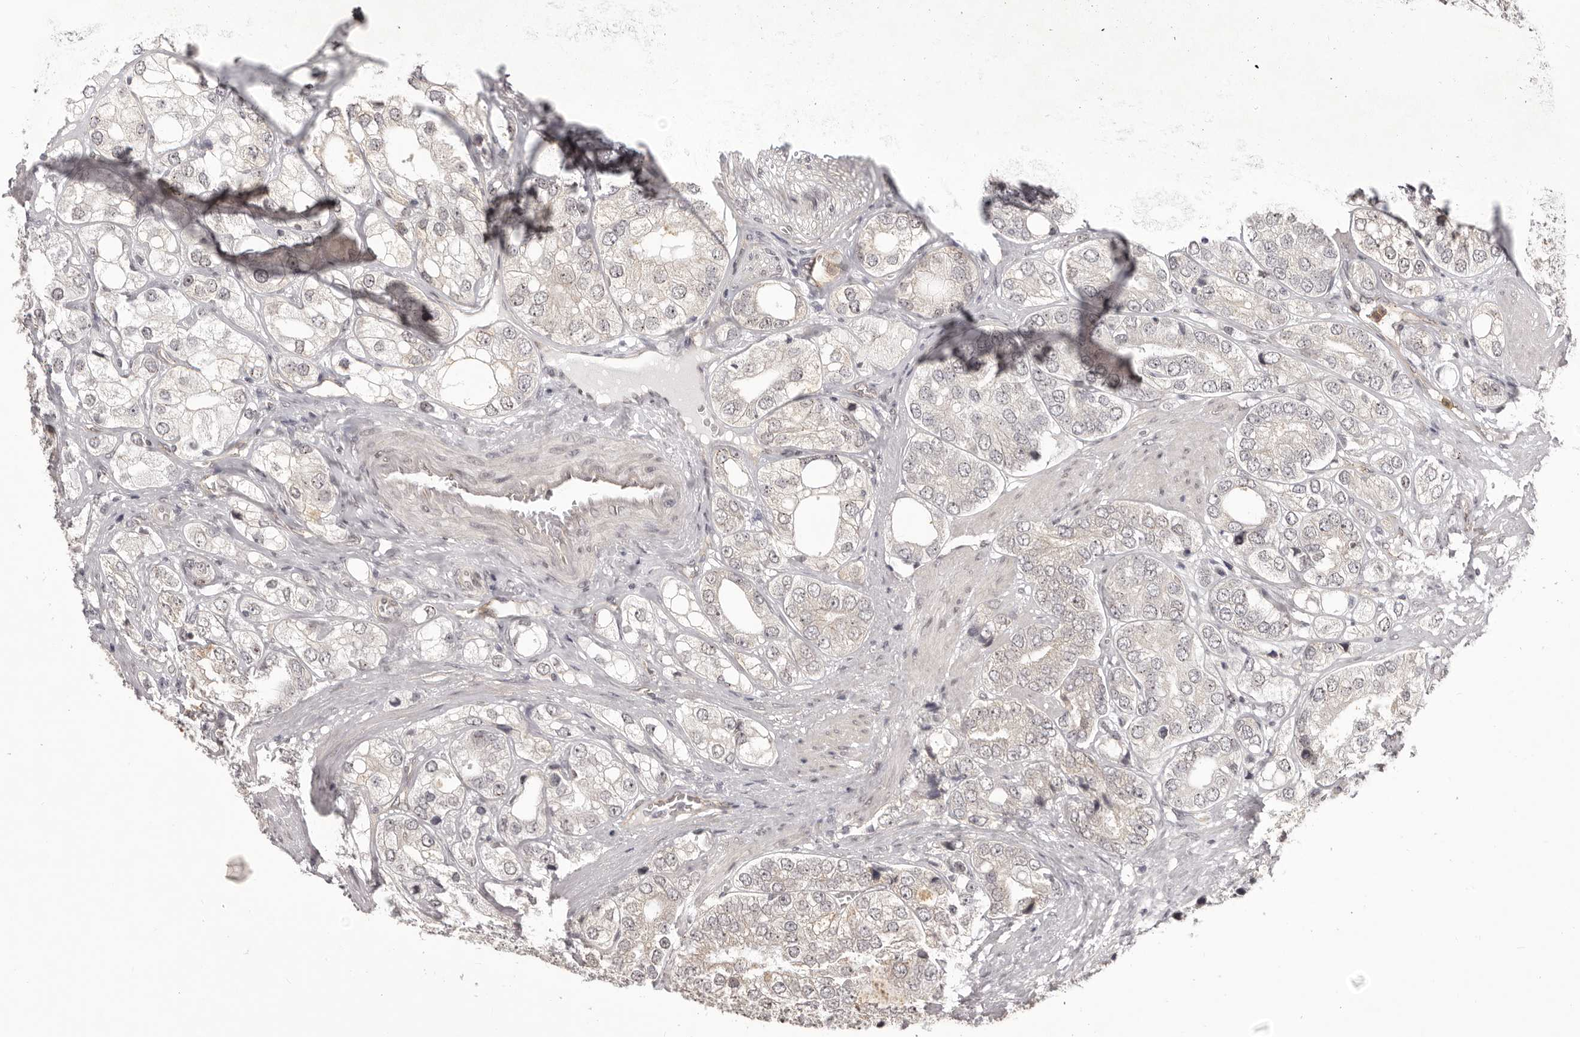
{"staining": {"intensity": "negative", "quantity": "none", "location": "none"}, "tissue": "prostate cancer", "cell_type": "Tumor cells", "image_type": "cancer", "snomed": [{"axis": "morphology", "description": "Adenocarcinoma, High grade"}, {"axis": "topography", "description": "Prostate"}], "caption": "Tumor cells show no significant protein positivity in prostate cancer.", "gene": "RNF2", "patient": {"sex": "male", "age": 50}}